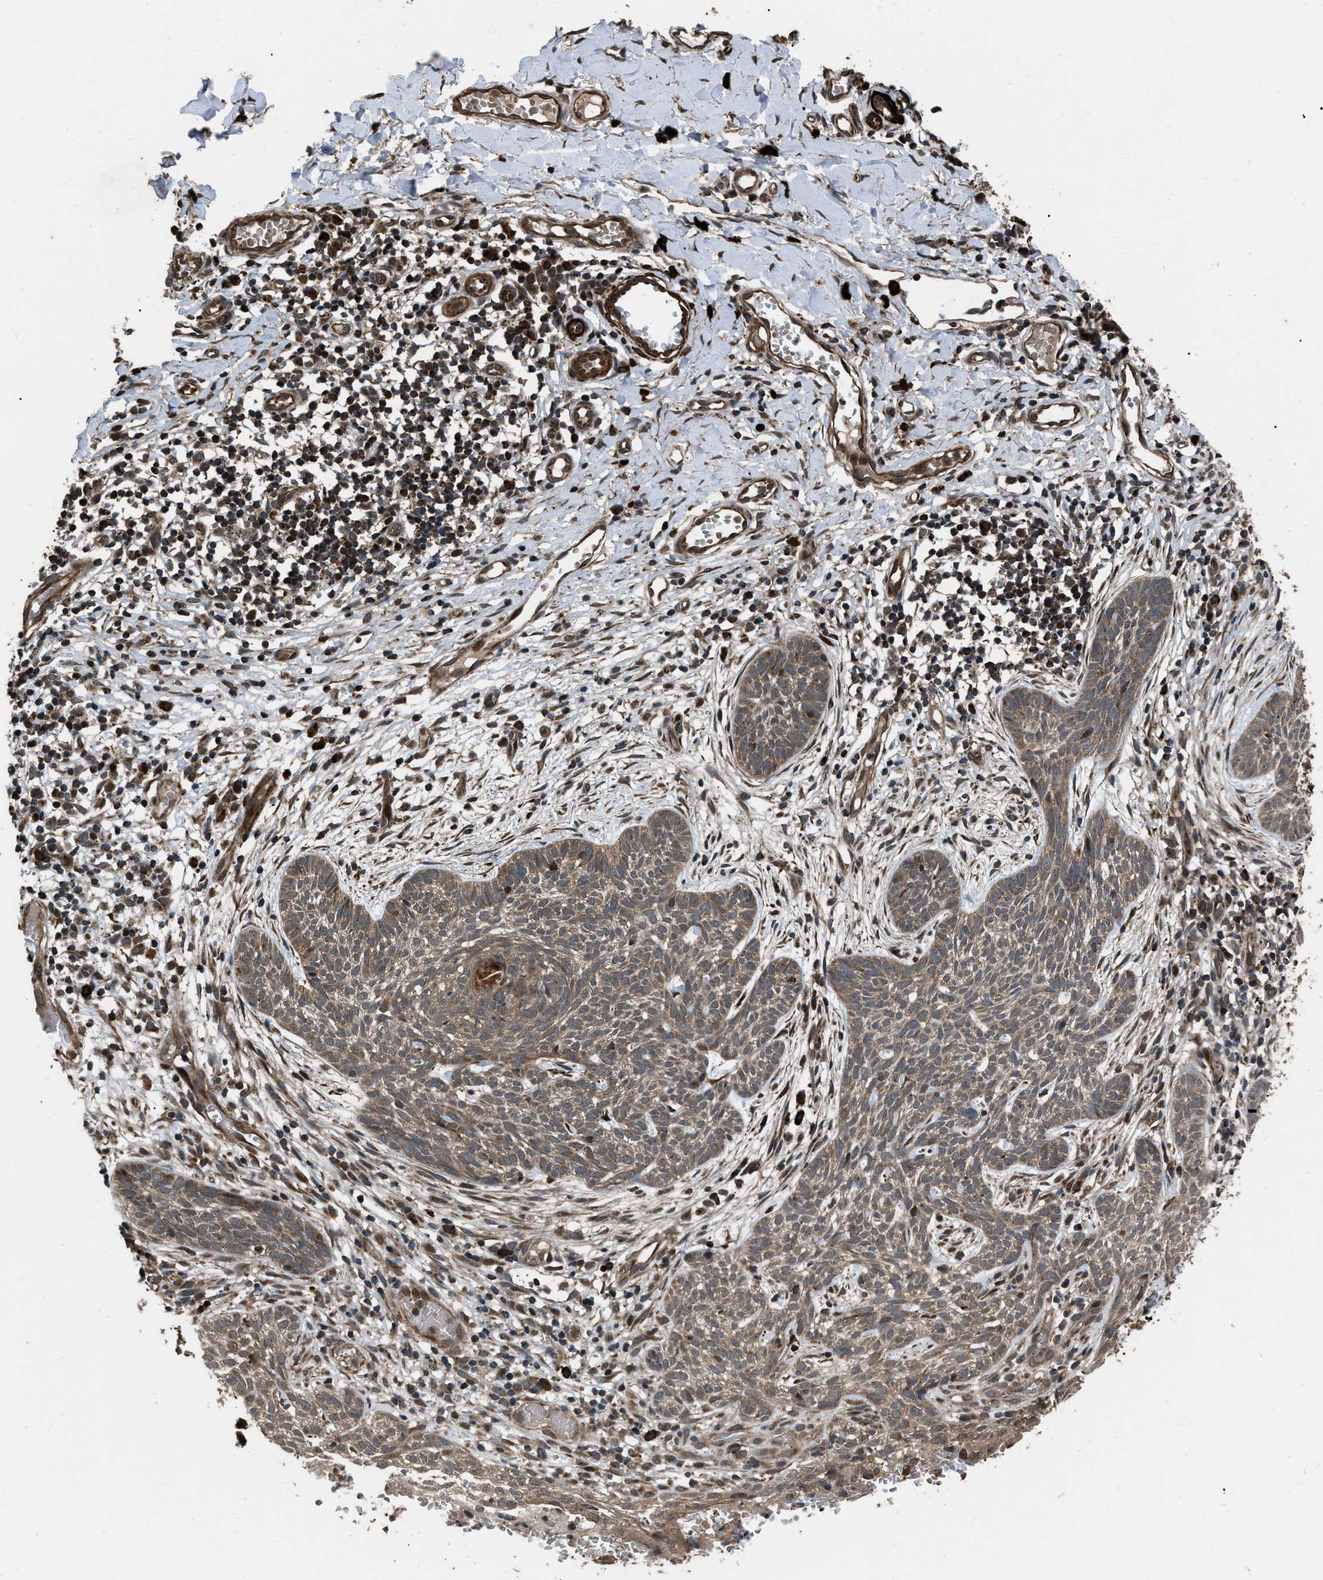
{"staining": {"intensity": "weak", "quantity": ">75%", "location": "cytoplasmic/membranous"}, "tissue": "skin cancer", "cell_type": "Tumor cells", "image_type": "cancer", "snomed": [{"axis": "morphology", "description": "Basal cell carcinoma"}, {"axis": "topography", "description": "Skin"}], "caption": "Skin basal cell carcinoma was stained to show a protein in brown. There is low levels of weak cytoplasmic/membranous expression in about >75% of tumor cells.", "gene": "IRAK4", "patient": {"sex": "female", "age": 59}}